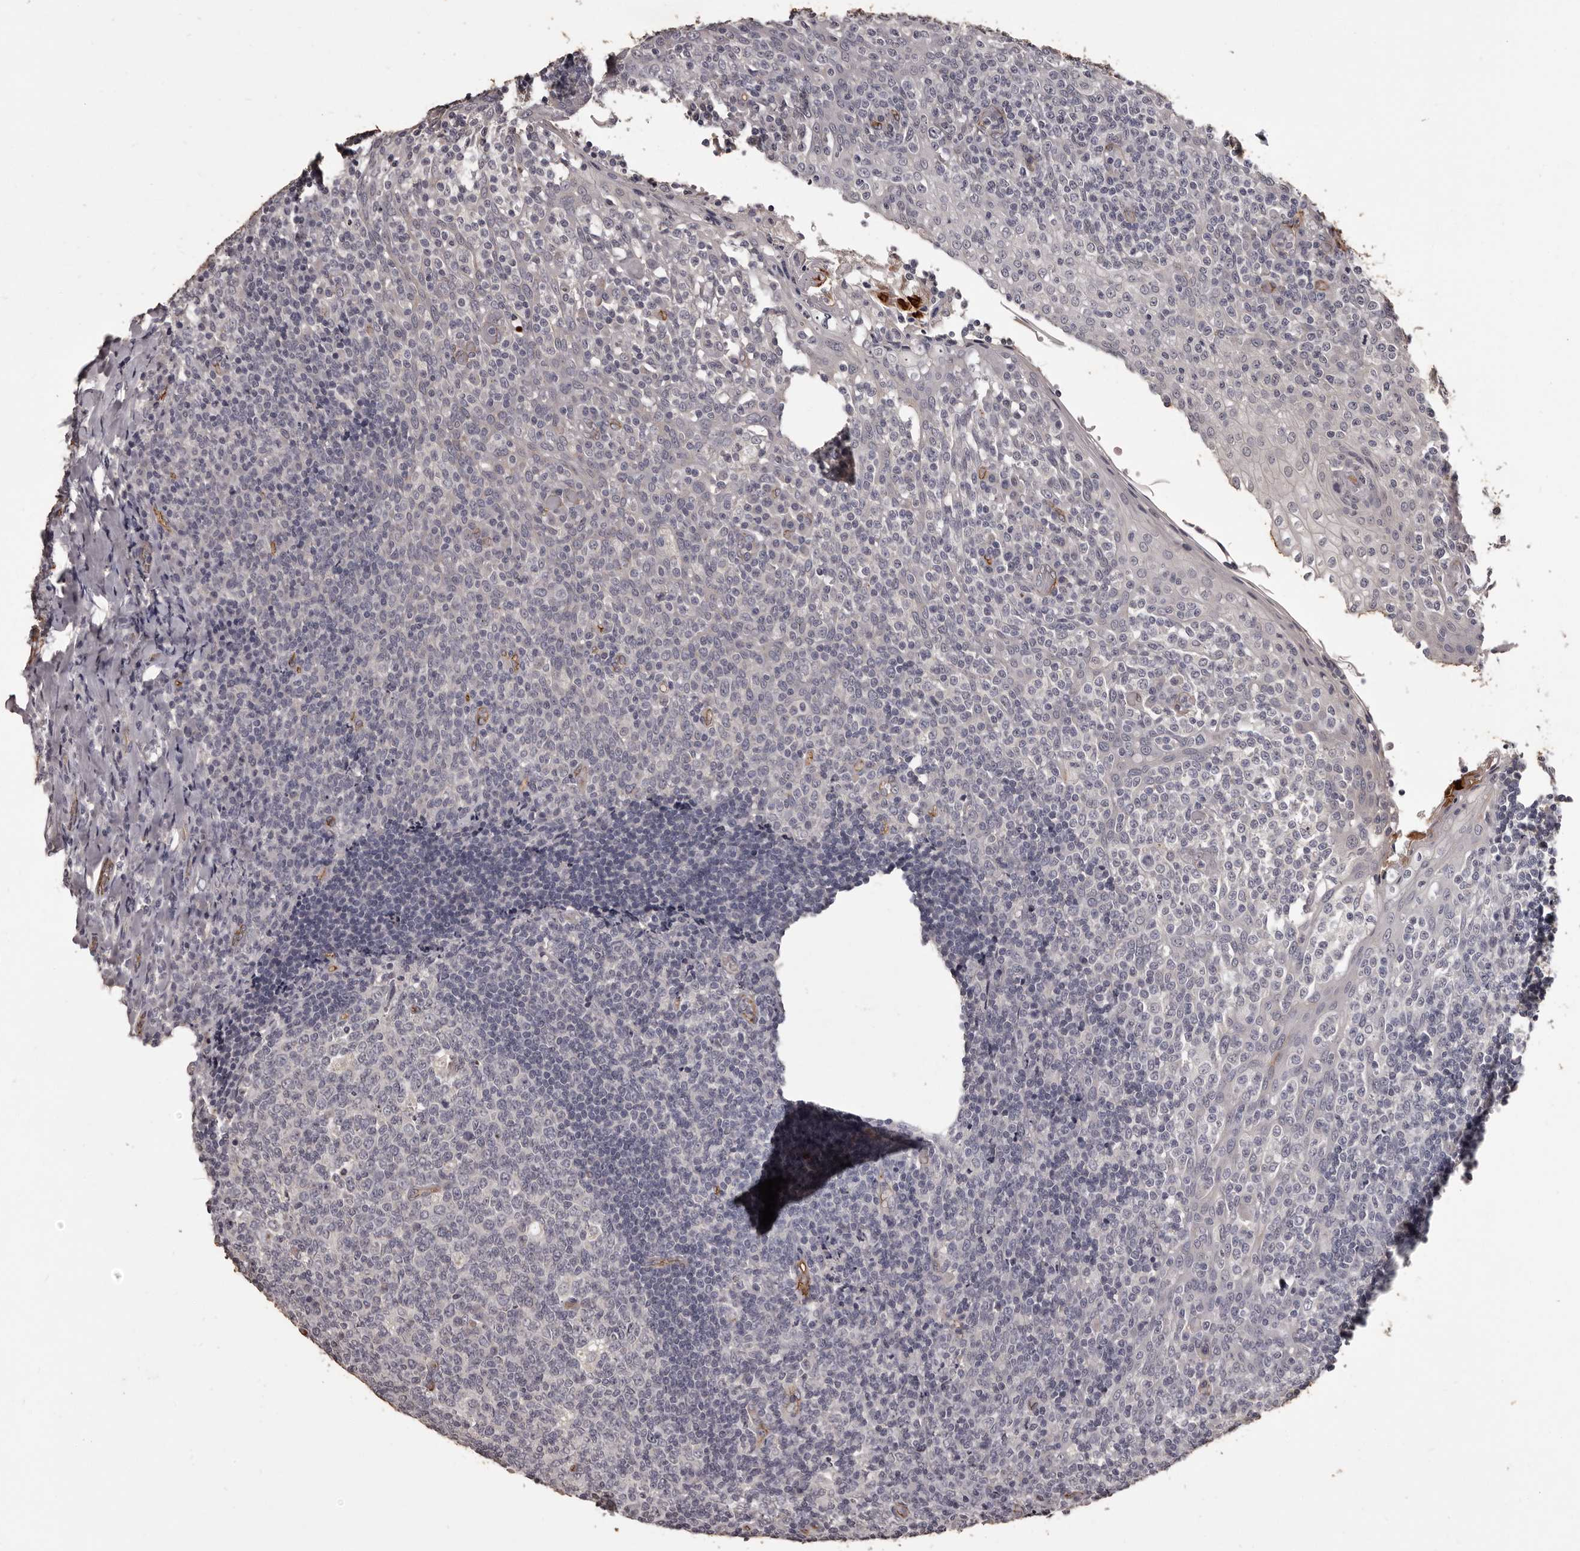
{"staining": {"intensity": "negative", "quantity": "none", "location": "none"}, "tissue": "tonsil", "cell_type": "Germinal center cells", "image_type": "normal", "snomed": [{"axis": "morphology", "description": "Normal tissue, NOS"}, {"axis": "topography", "description": "Tonsil"}], "caption": "The photomicrograph exhibits no staining of germinal center cells in unremarkable tonsil.", "gene": "GPR78", "patient": {"sex": "female", "age": 19}}